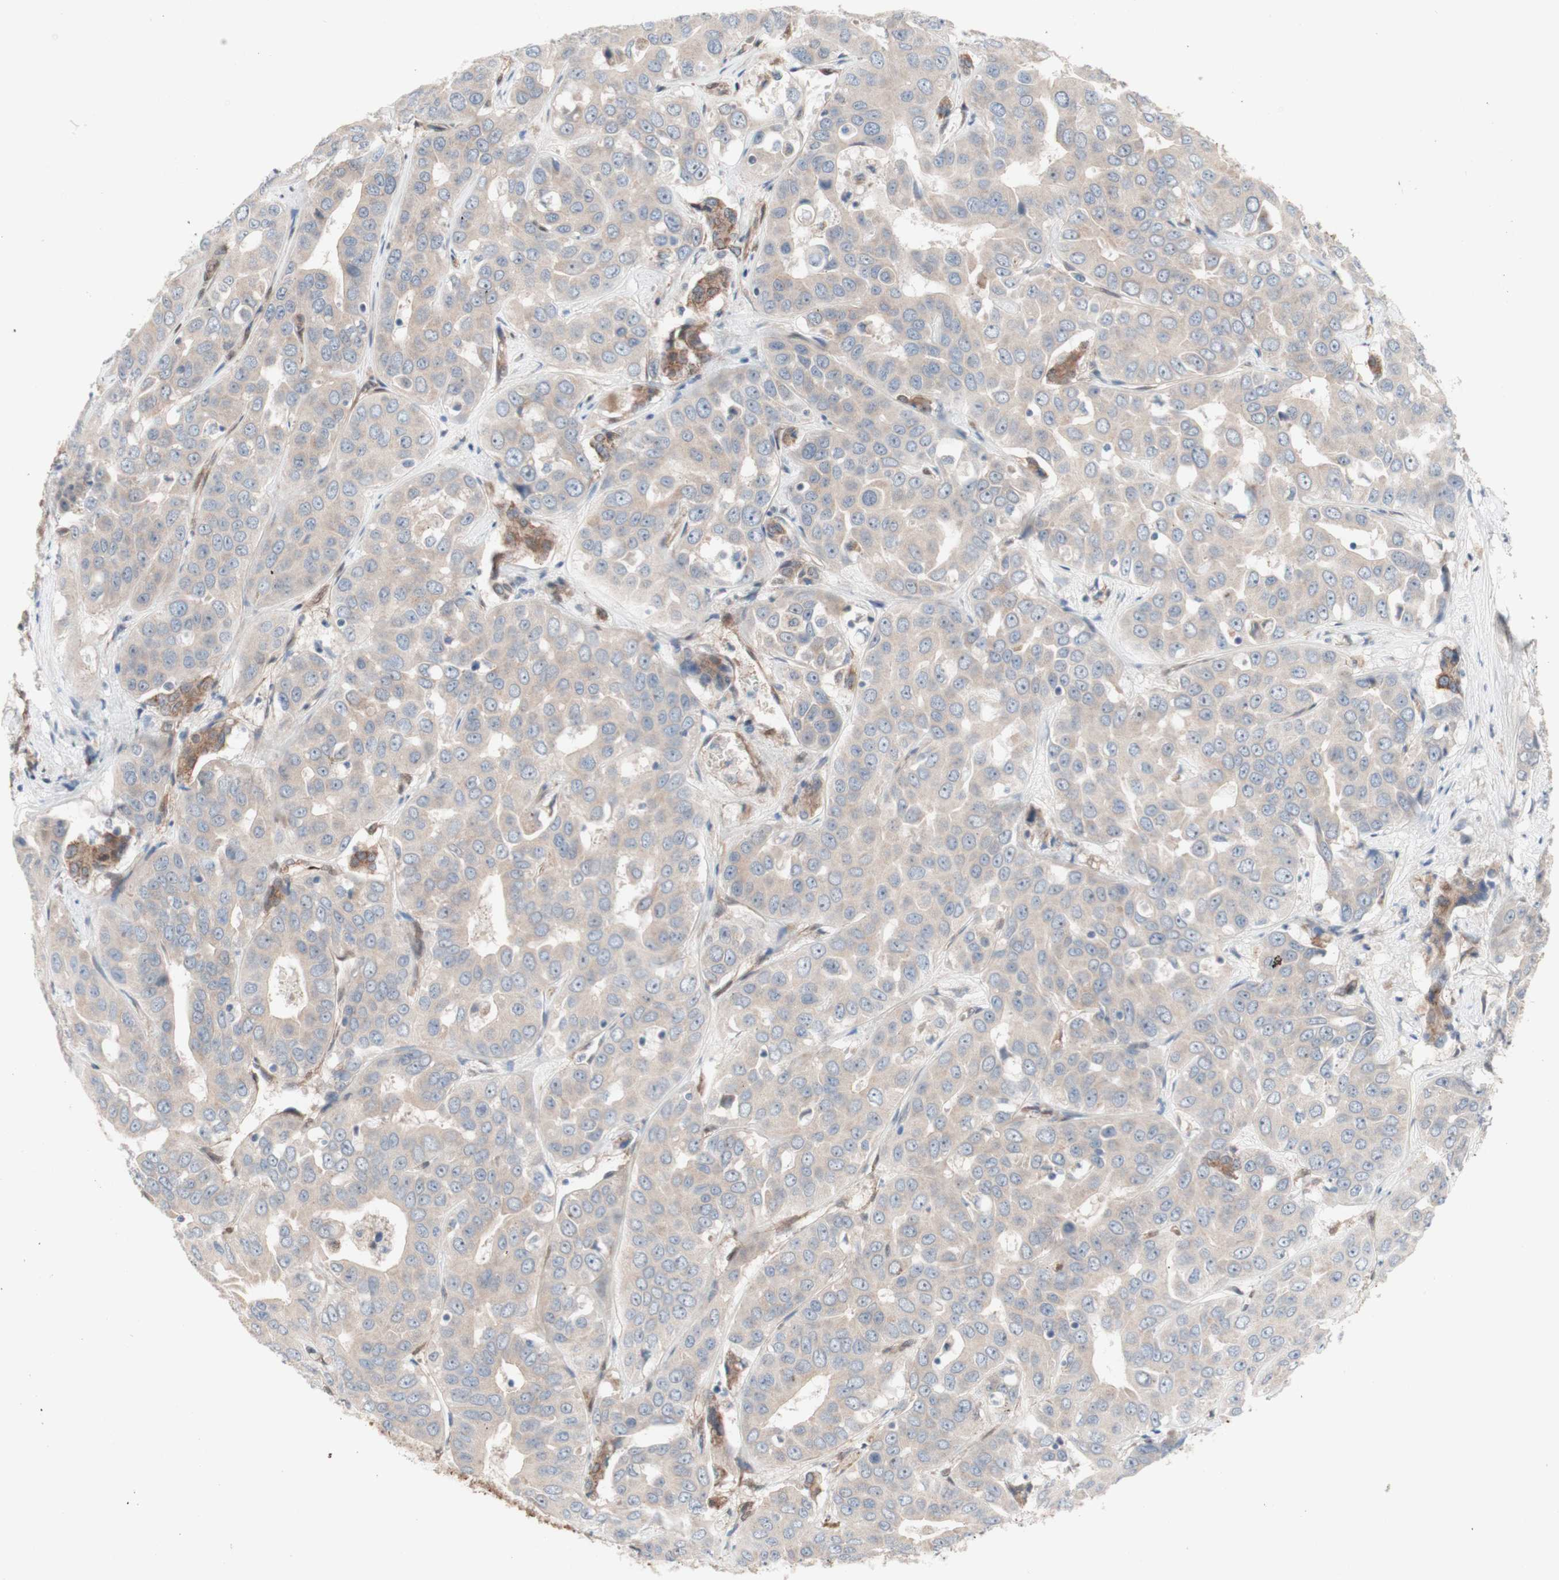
{"staining": {"intensity": "weak", "quantity": ">75%", "location": "cytoplasmic/membranous"}, "tissue": "liver cancer", "cell_type": "Tumor cells", "image_type": "cancer", "snomed": [{"axis": "morphology", "description": "Cholangiocarcinoma"}, {"axis": "topography", "description": "Liver"}], "caption": "Approximately >75% of tumor cells in liver cancer exhibit weak cytoplasmic/membranous protein staining as visualized by brown immunohistochemical staining.", "gene": "CNN3", "patient": {"sex": "female", "age": 52}}